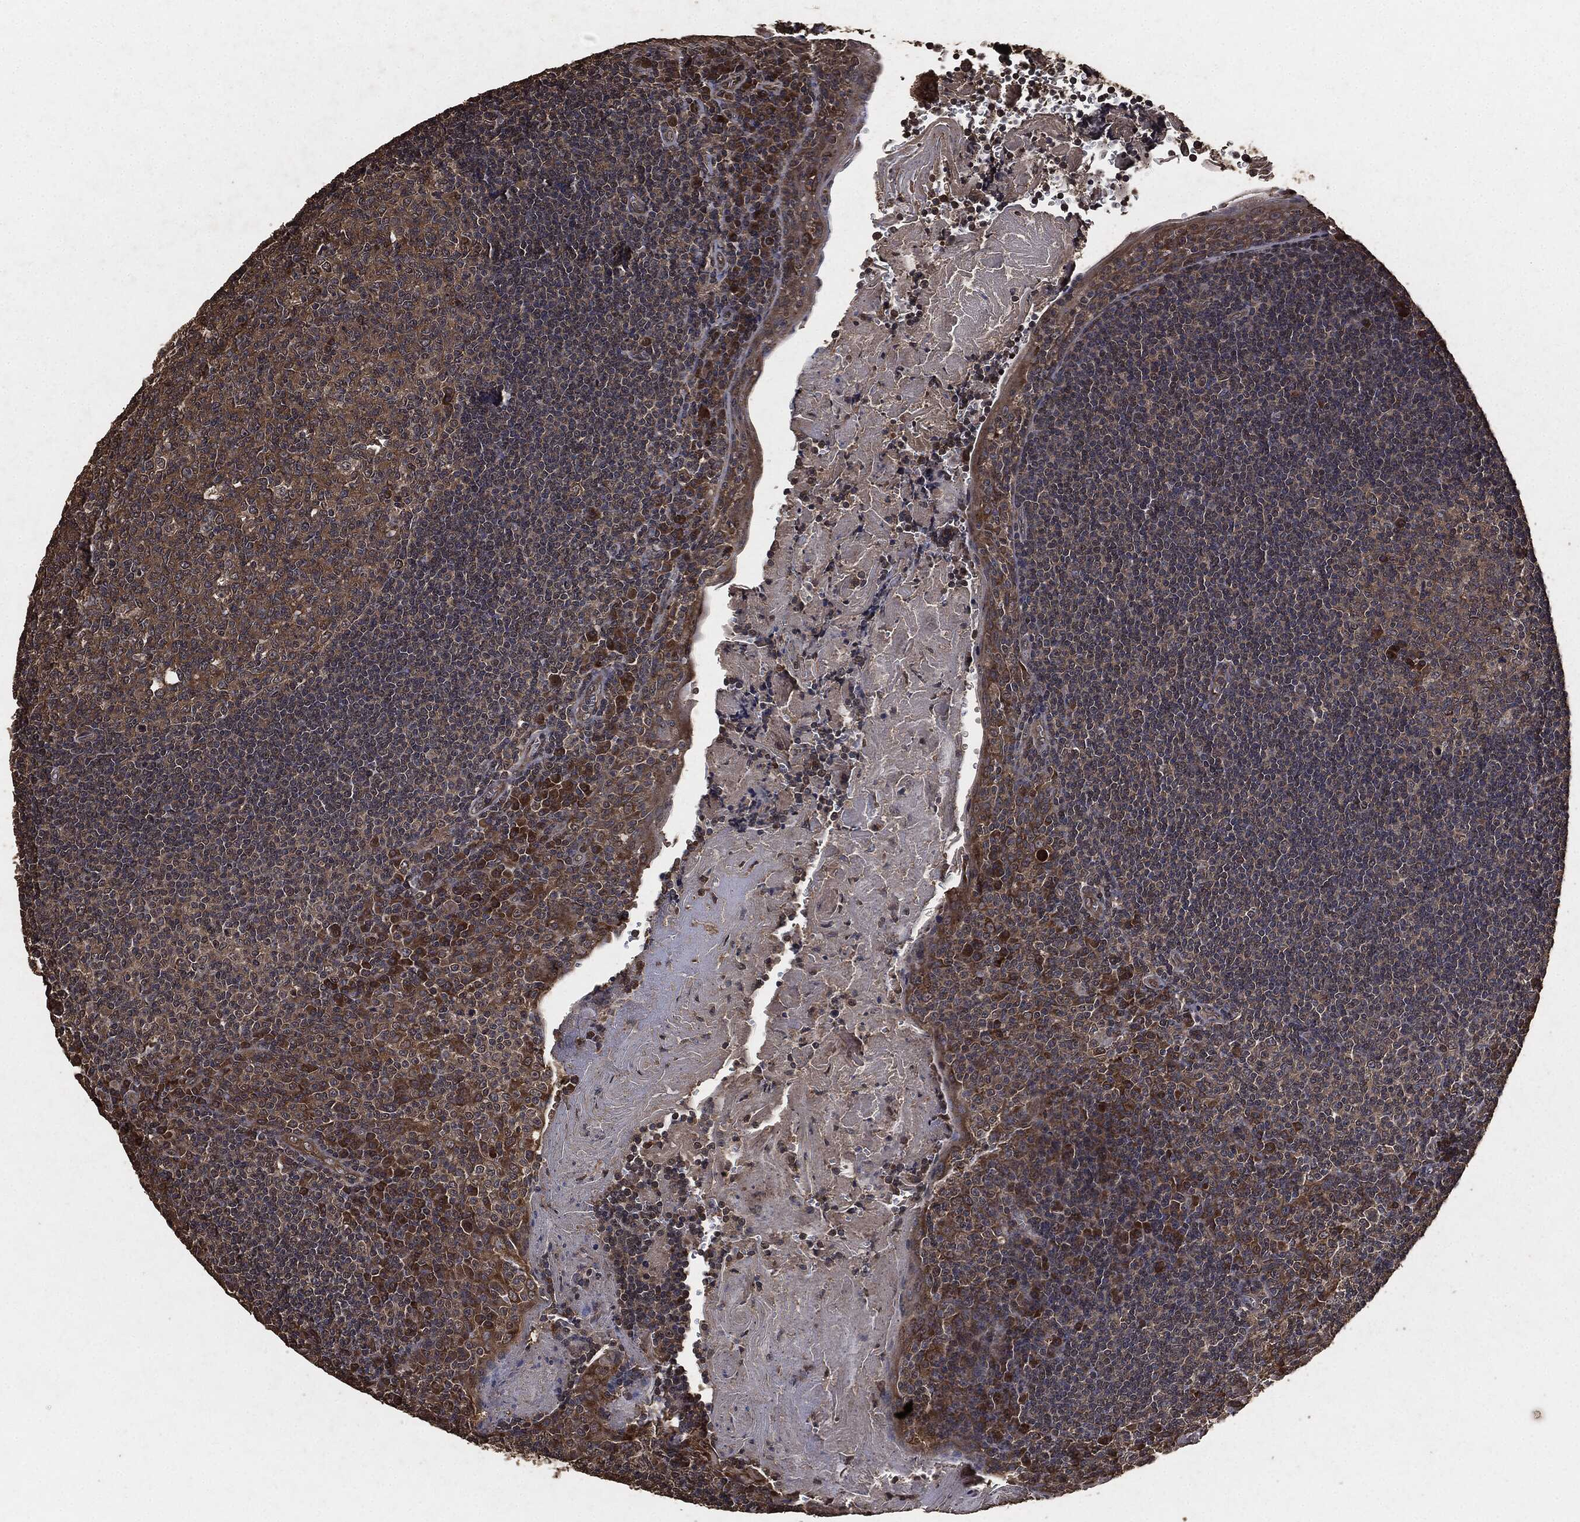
{"staining": {"intensity": "weak", "quantity": ">75%", "location": "cytoplasmic/membranous"}, "tissue": "tonsil", "cell_type": "Germinal center cells", "image_type": "normal", "snomed": [{"axis": "morphology", "description": "Normal tissue, NOS"}, {"axis": "morphology", "description": "Inflammation, NOS"}, {"axis": "topography", "description": "Tonsil"}], "caption": "Tonsil was stained to show a protein in brown. There is low levels of weak cytoplasmic/membranous expression in approximately >75% of germinal center cells. (IHC, brightfield microscopy, high magnification).", "gene": "AKT1S1", "patient": {"sex": "female", "age": 31}}